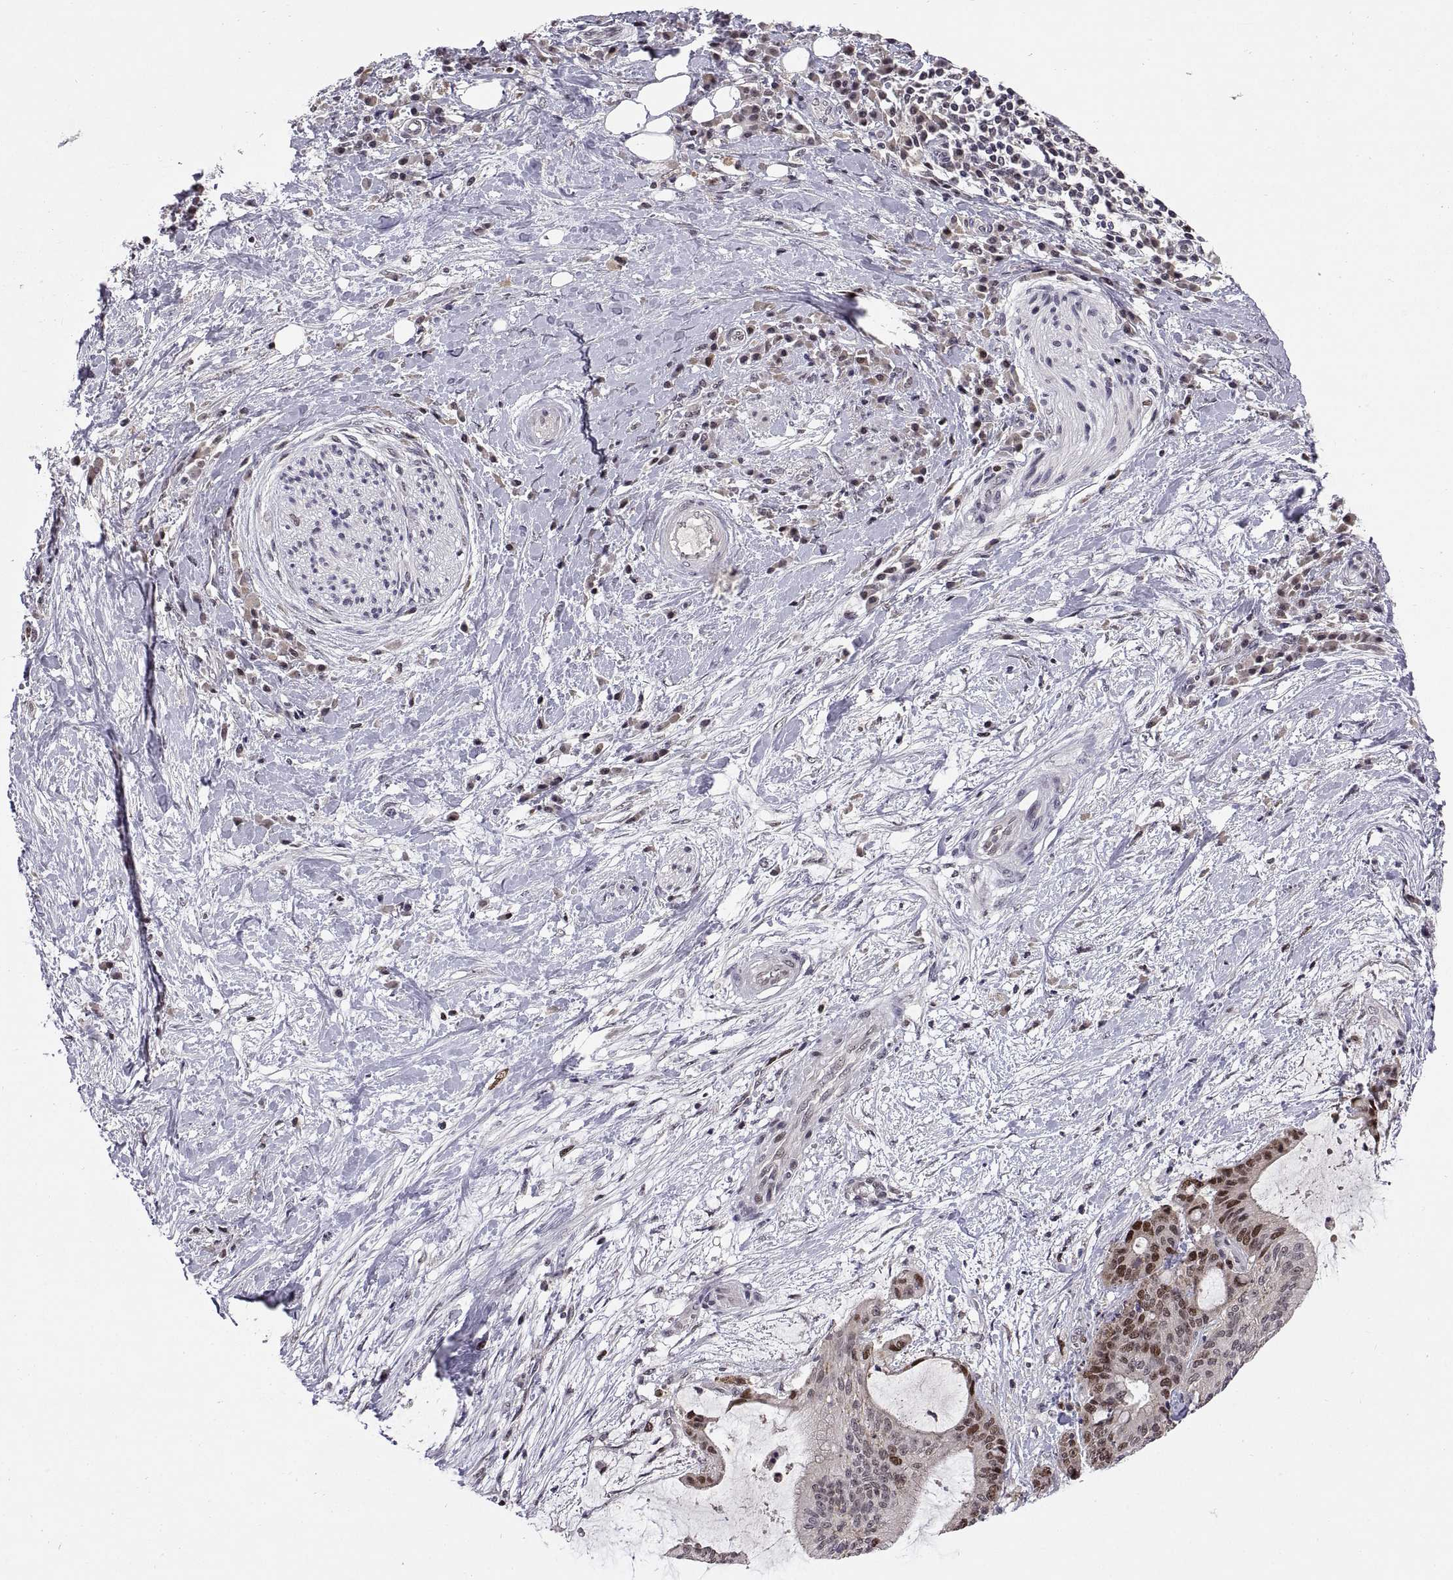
{"staining": {"intensity": "strong", "quantity": "<25%", "location": "nuclear"}, "tissue": "liver cancer", "cell_type": "Tumor cells", "image_type": "cancer", "snomed": [{"axis": "morphology", "description": "Cholangiocarcinoma"}, {"axis": "topography", "description": "Liver"}], "caption": "This photomicrograph displays IHC staining of cholangiocarcinoma (liver), with medium strong nuclear staining in about <25% of tumor cells.", "gene": "CHFR", "patient": {"sex": "female", "age": 73}}